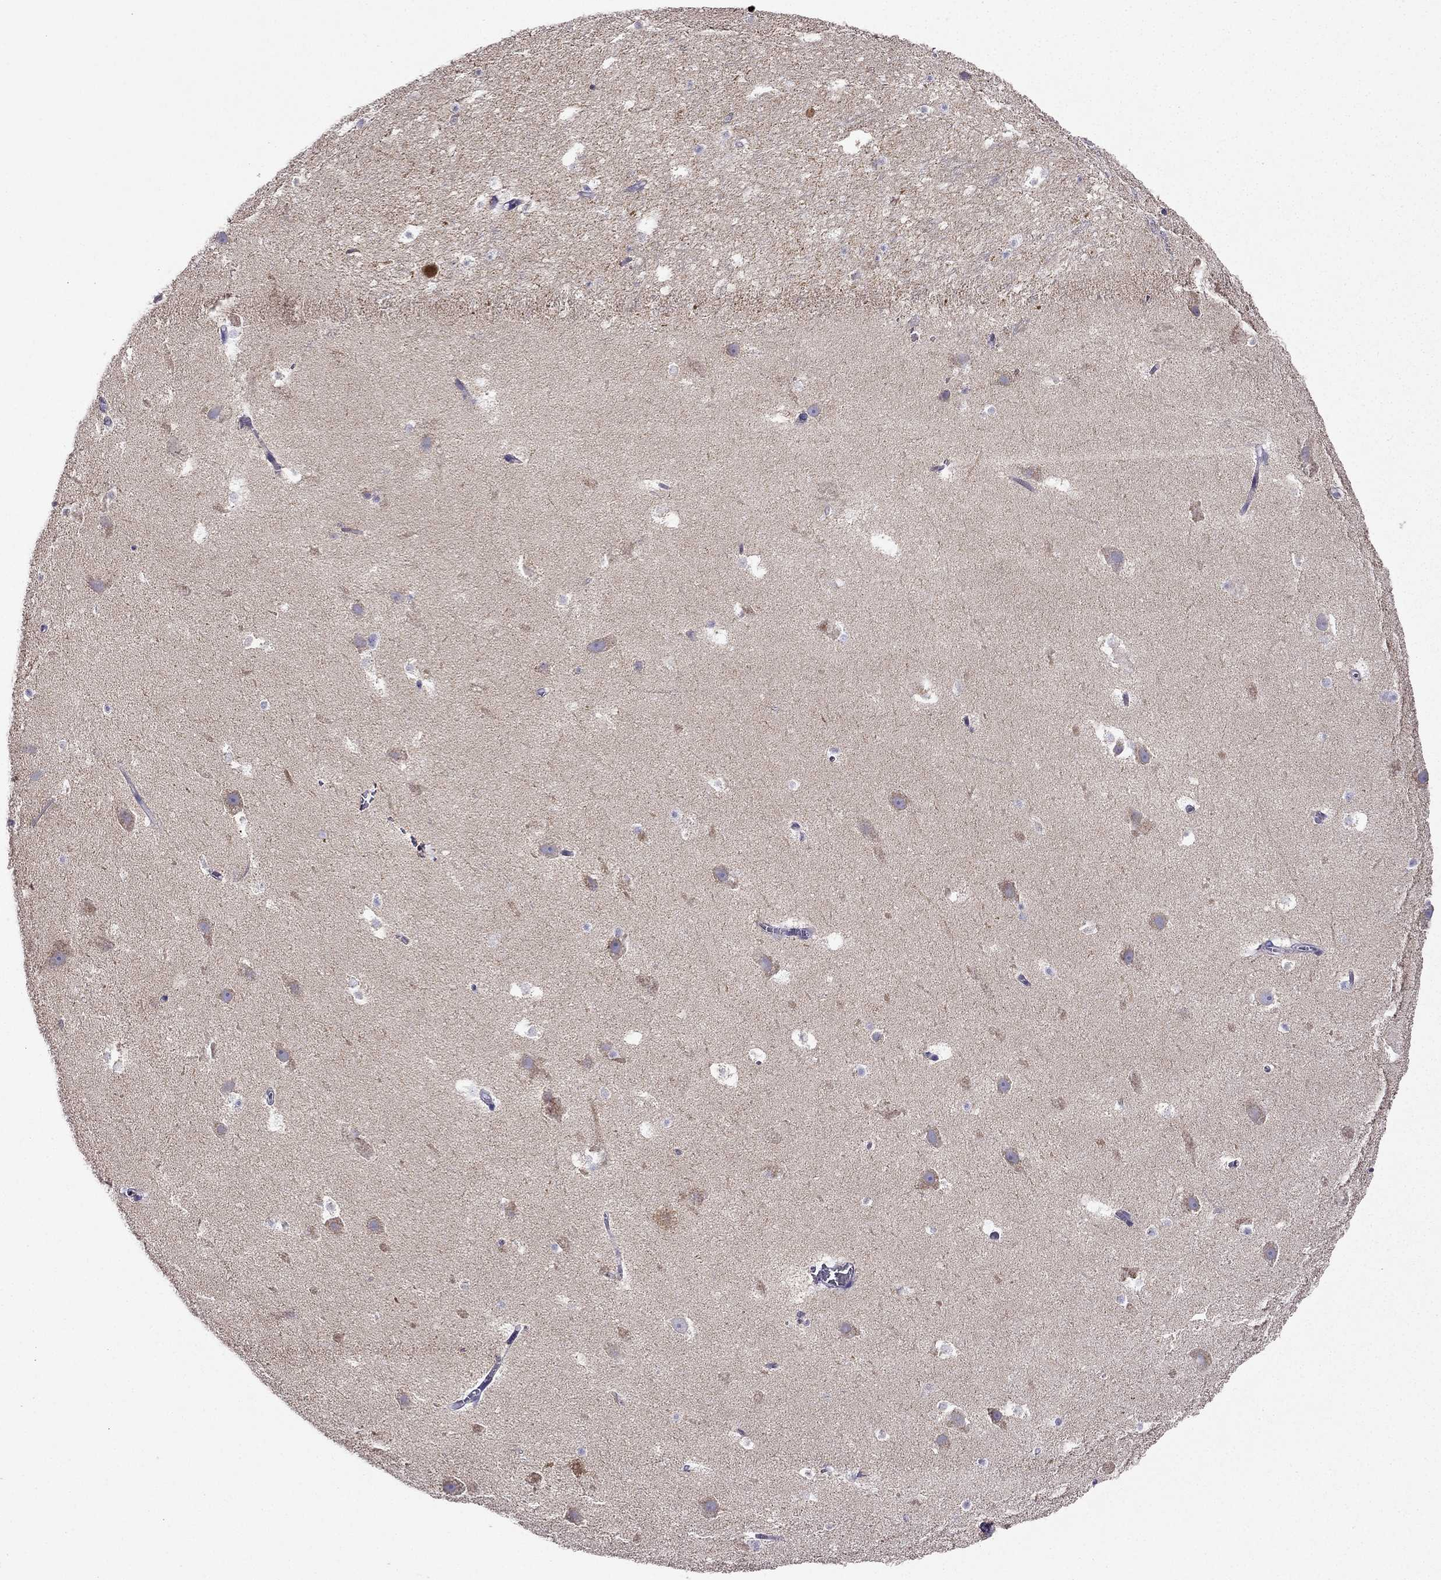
{"staining": {"intensity": "negative", "quantity": "none", "location": "none"}, "tissue": "hippocampus", "cell_type": "Glial cells", "image_type": "normal", "snomed": [{"axis": "morphology", "description": "Normal tissue, NOS"}, {"axis": "topography", "description": "Hippocampus"}], "caption": "Hippocampus stained for a protein using immunohistochemistry reveals no positivity glial cells.", "gene": "KIF5A", "patient": {"sex": "male", "age": 26}}